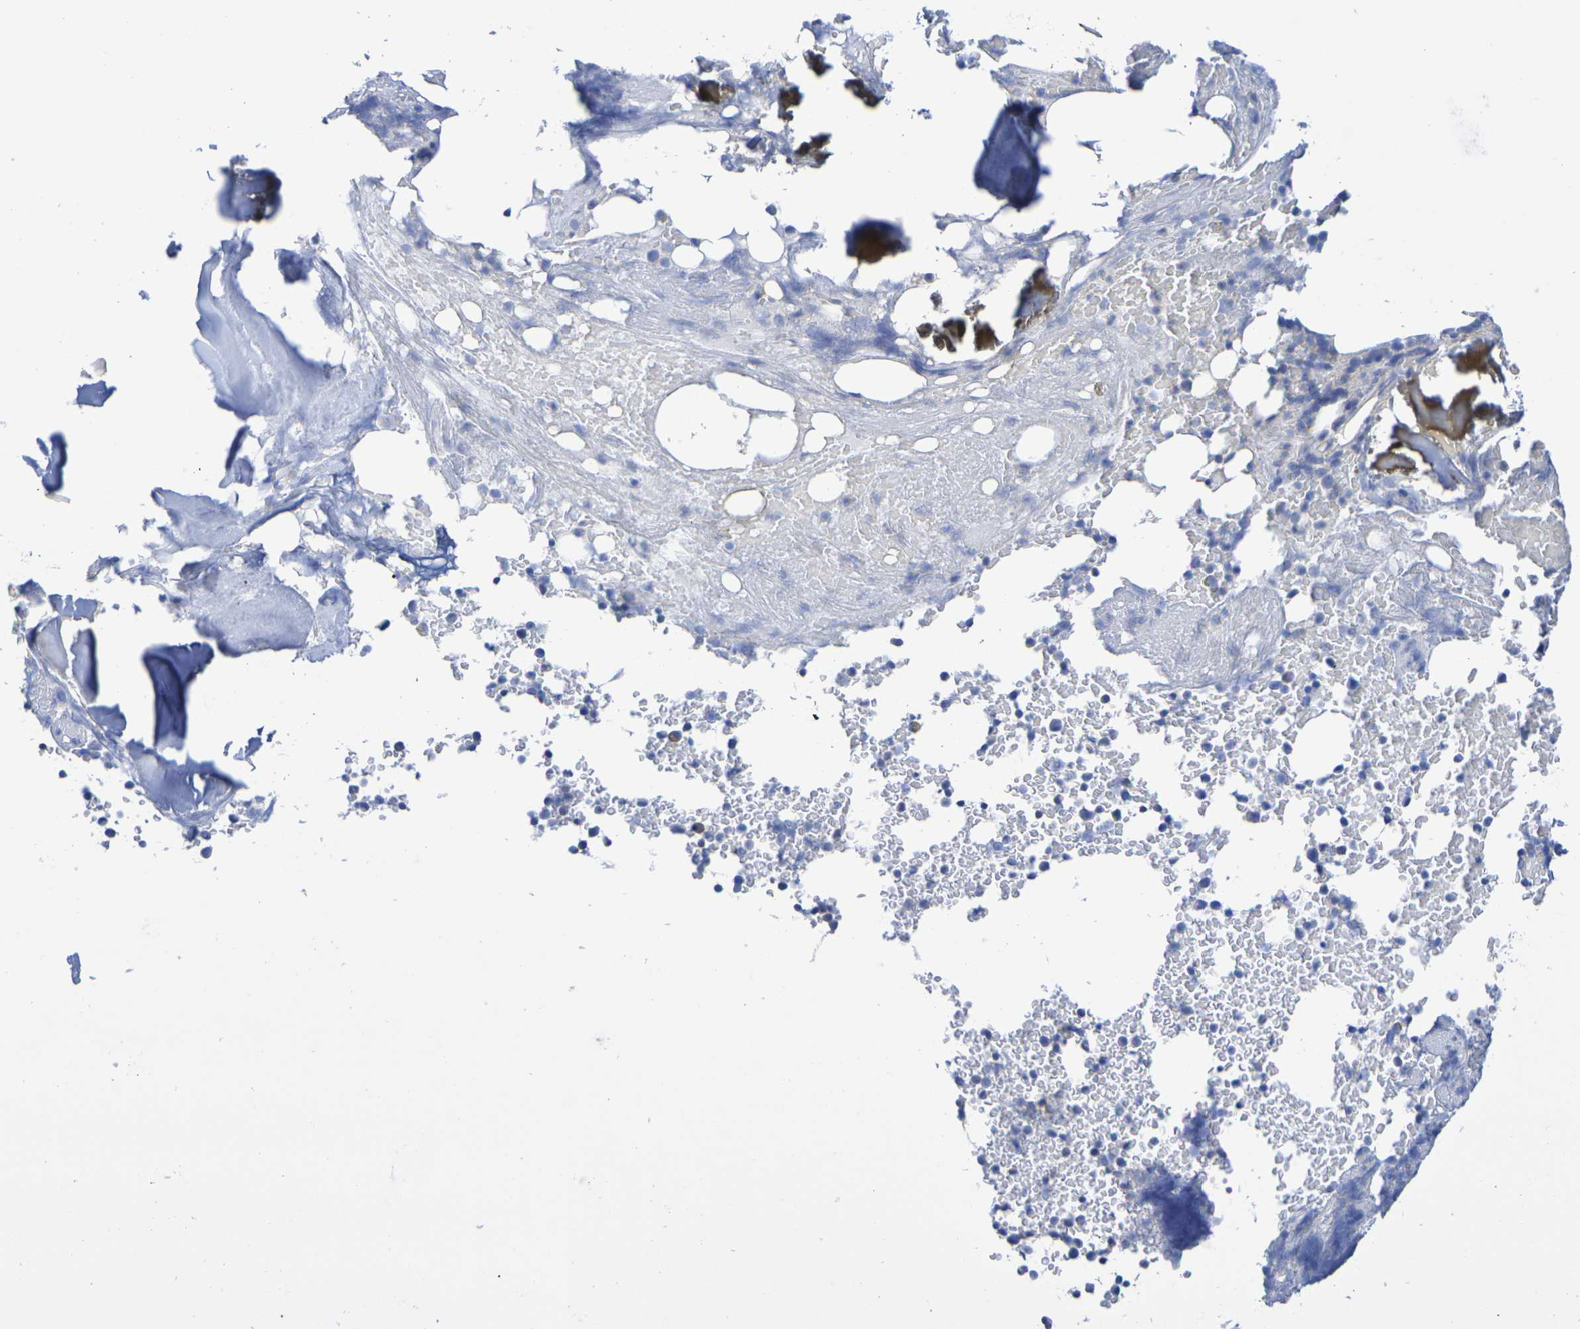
{"staining": {"intensity": "weak", "quantity": "<25%", "location": "cytoplasmic/membranous"}, "tissue": "bone marrow", "cell_type": "Hematopoietic cells", "image_type": "normal", "snomed": [{"axis": "morphology", "description": "Normal tissue, NOS"}, {"axis": "topography", "description": "Bone marrow"}], "caption": "There is no significant expression in hematopoietic cells of bone marrow. The staining was performed using DAB to visualize the protein expression in brown, while the nuclei were stained in blue with hematoxylin (Magnification: 20x).", "gene": "TMCC3", "patient": {"sex": "female", "age": 66}}